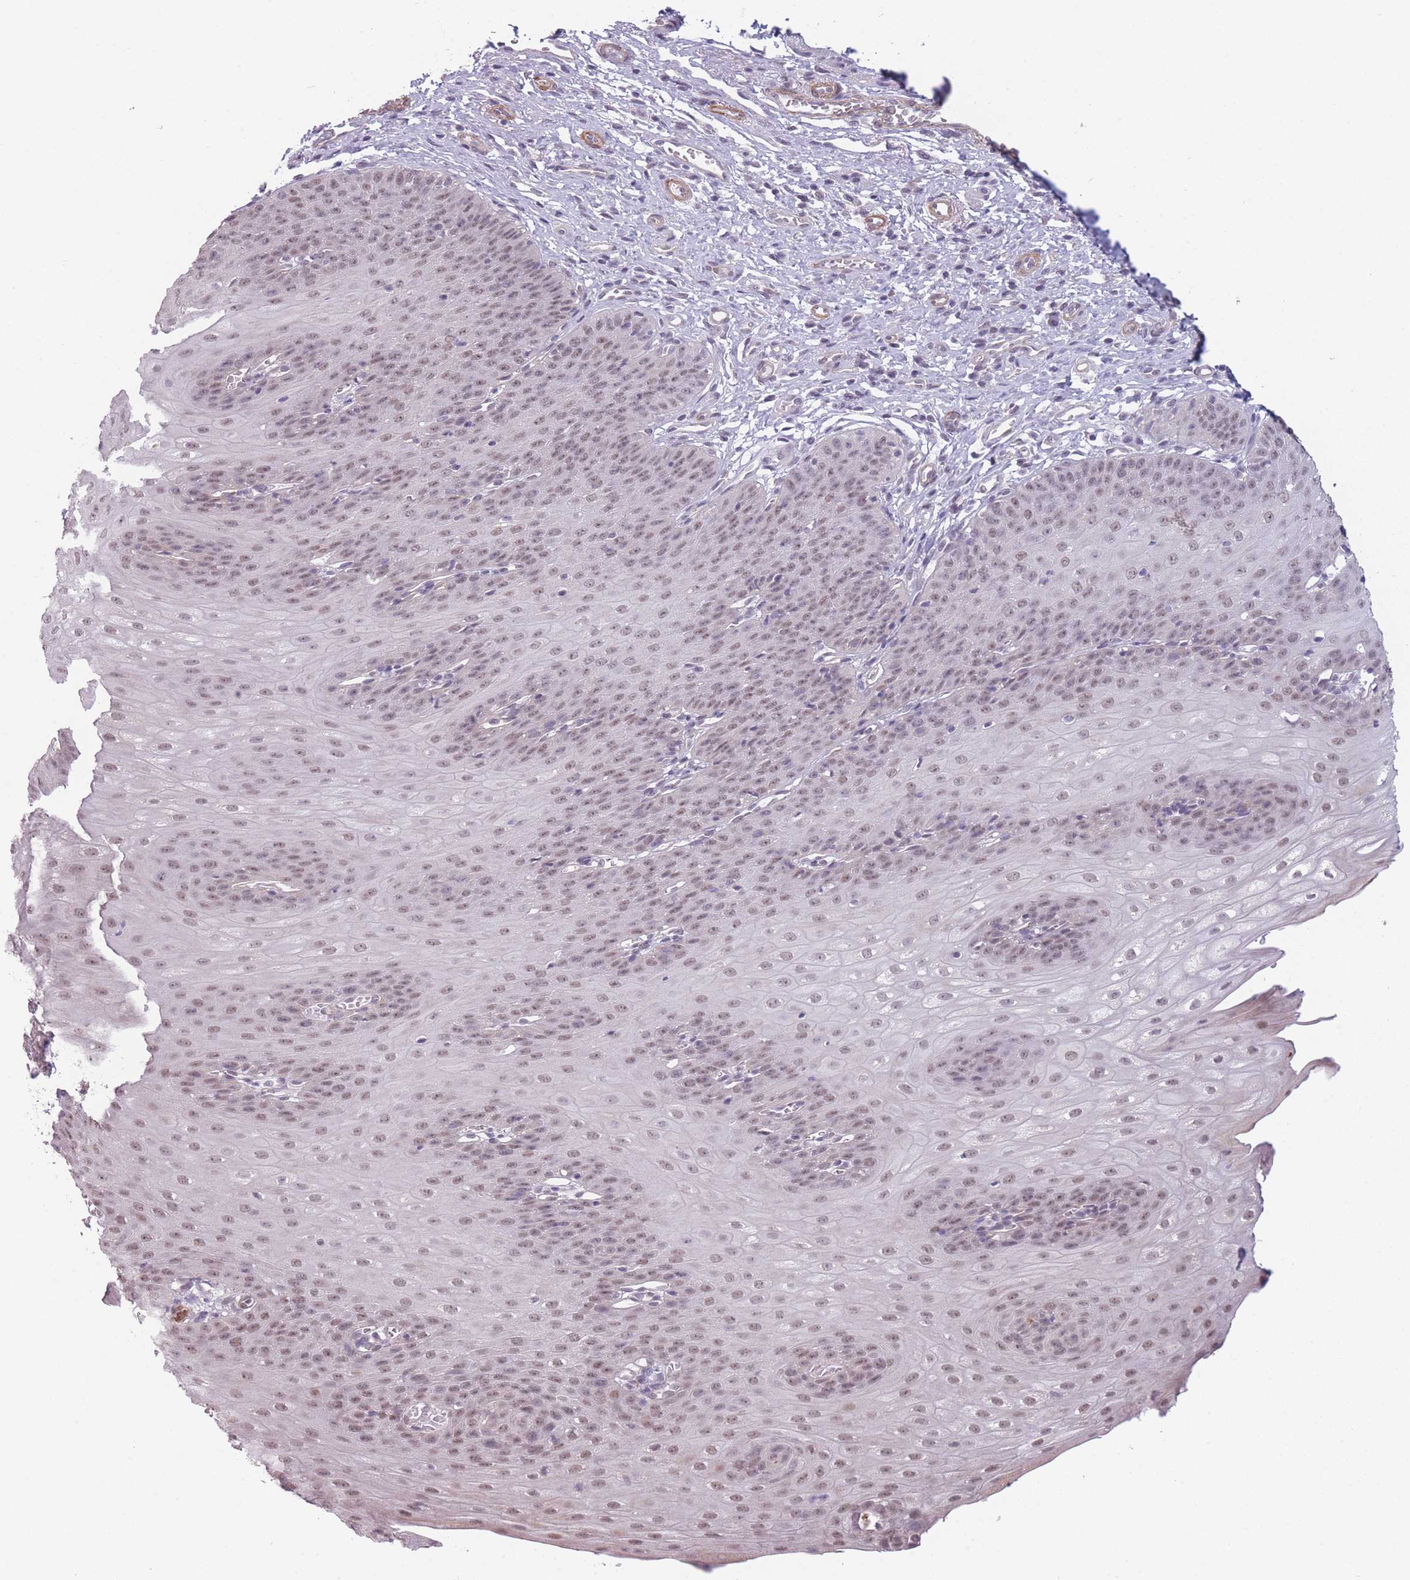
{"staining": {"intensity": "moderate", "quantity": "25%-75%", "location": "nuclear"}, "tissue": "esophagus", "cell_type": "Squamous epithelial cells", "image_type": "normal", "snomed": [{"axis": "morphology", "description": "Normal tissue, NOS"}, {"axis": "topography", "description": "Esophagus"}], "caption": "This image reveals IHC staining of benign esophagus, with medium moderate nuclear staining in about 25%-75% of squamous epithelial cells.", "gene": "SIN3B", "patient": {"sex": "male", "age": 71}}